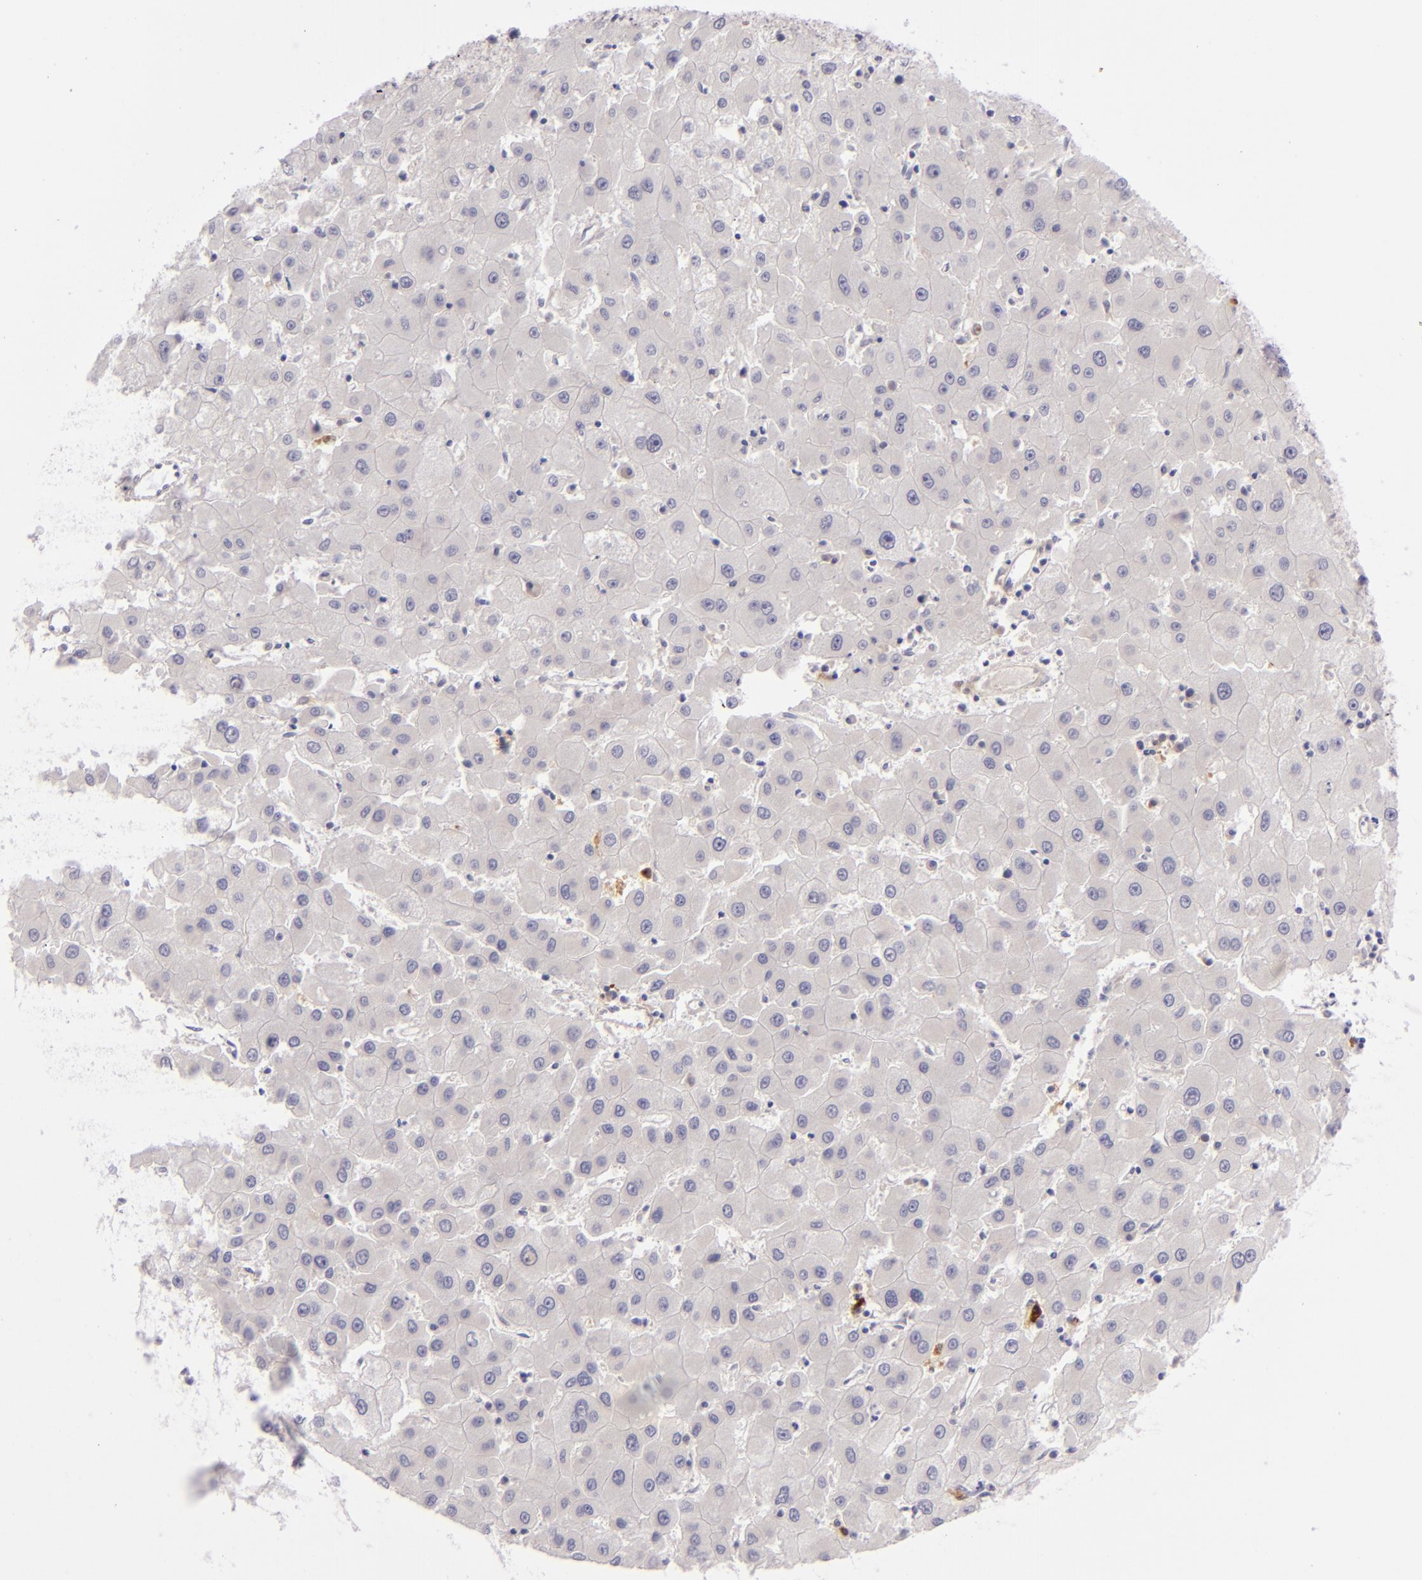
{"staining": {"intensity": "negative", "quantity": "none", "location": "none"}, "tissue": "liver cancer", "cell_type": "Tumor cells", "image_type": "cancer", "snomed": [{"axis": "morphology", "description": "Carcinoma, Hepatocellular, NOS"}, {"axis": "topography", "description": "Liver"}], "caption": "IHC photomicrograph of human hepatocellular carcinoma (liver) stained for a protein (brown), which demonstrates no staining in tumor cells. Nuclei are stained in blue.", "gene": "CD83", "patient": {"sex": "male", "age": 72}}